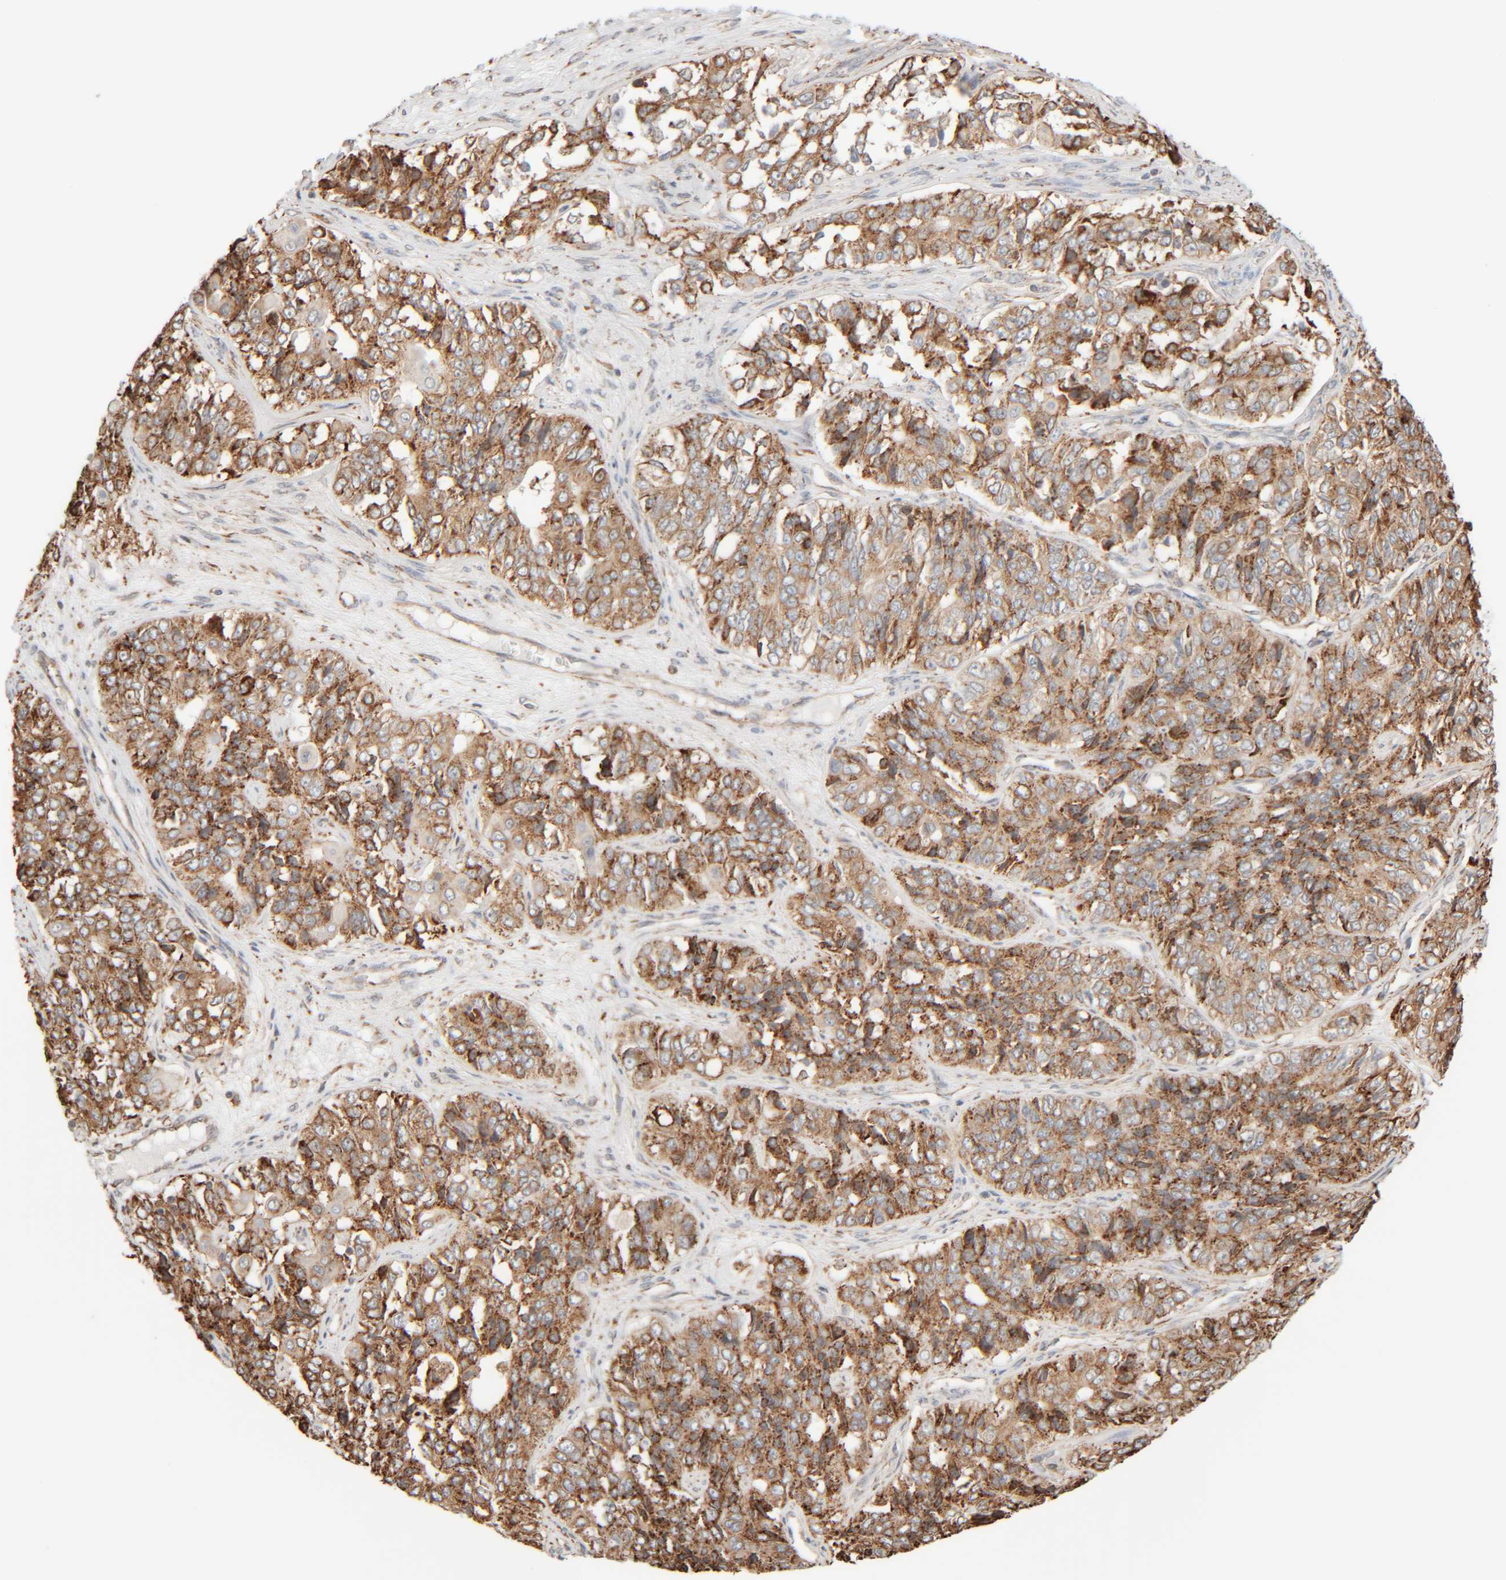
{"staining": {"intensity": "moderate", "quantity": ">75%", "location": "cytoplasmic/membranous"}, "tissue": "ovarian cancer", "cell_type": "Tumor cells", "image_type": "cancer", "snomed": [{"axis": "morphology", "description": "Carcinoma, endometroid"}, {"axis": "topography", "description": "Ovary"}], "caption": "There is medium levels of moderate cytoplasmic/membranous positivity in tumor cells of endometroid carcinoma (ovarian), as demonstrated by immunohistochemical staining (brown color).", "gene": "INTS1", "patient": {"sex": "female", "age": 51}}